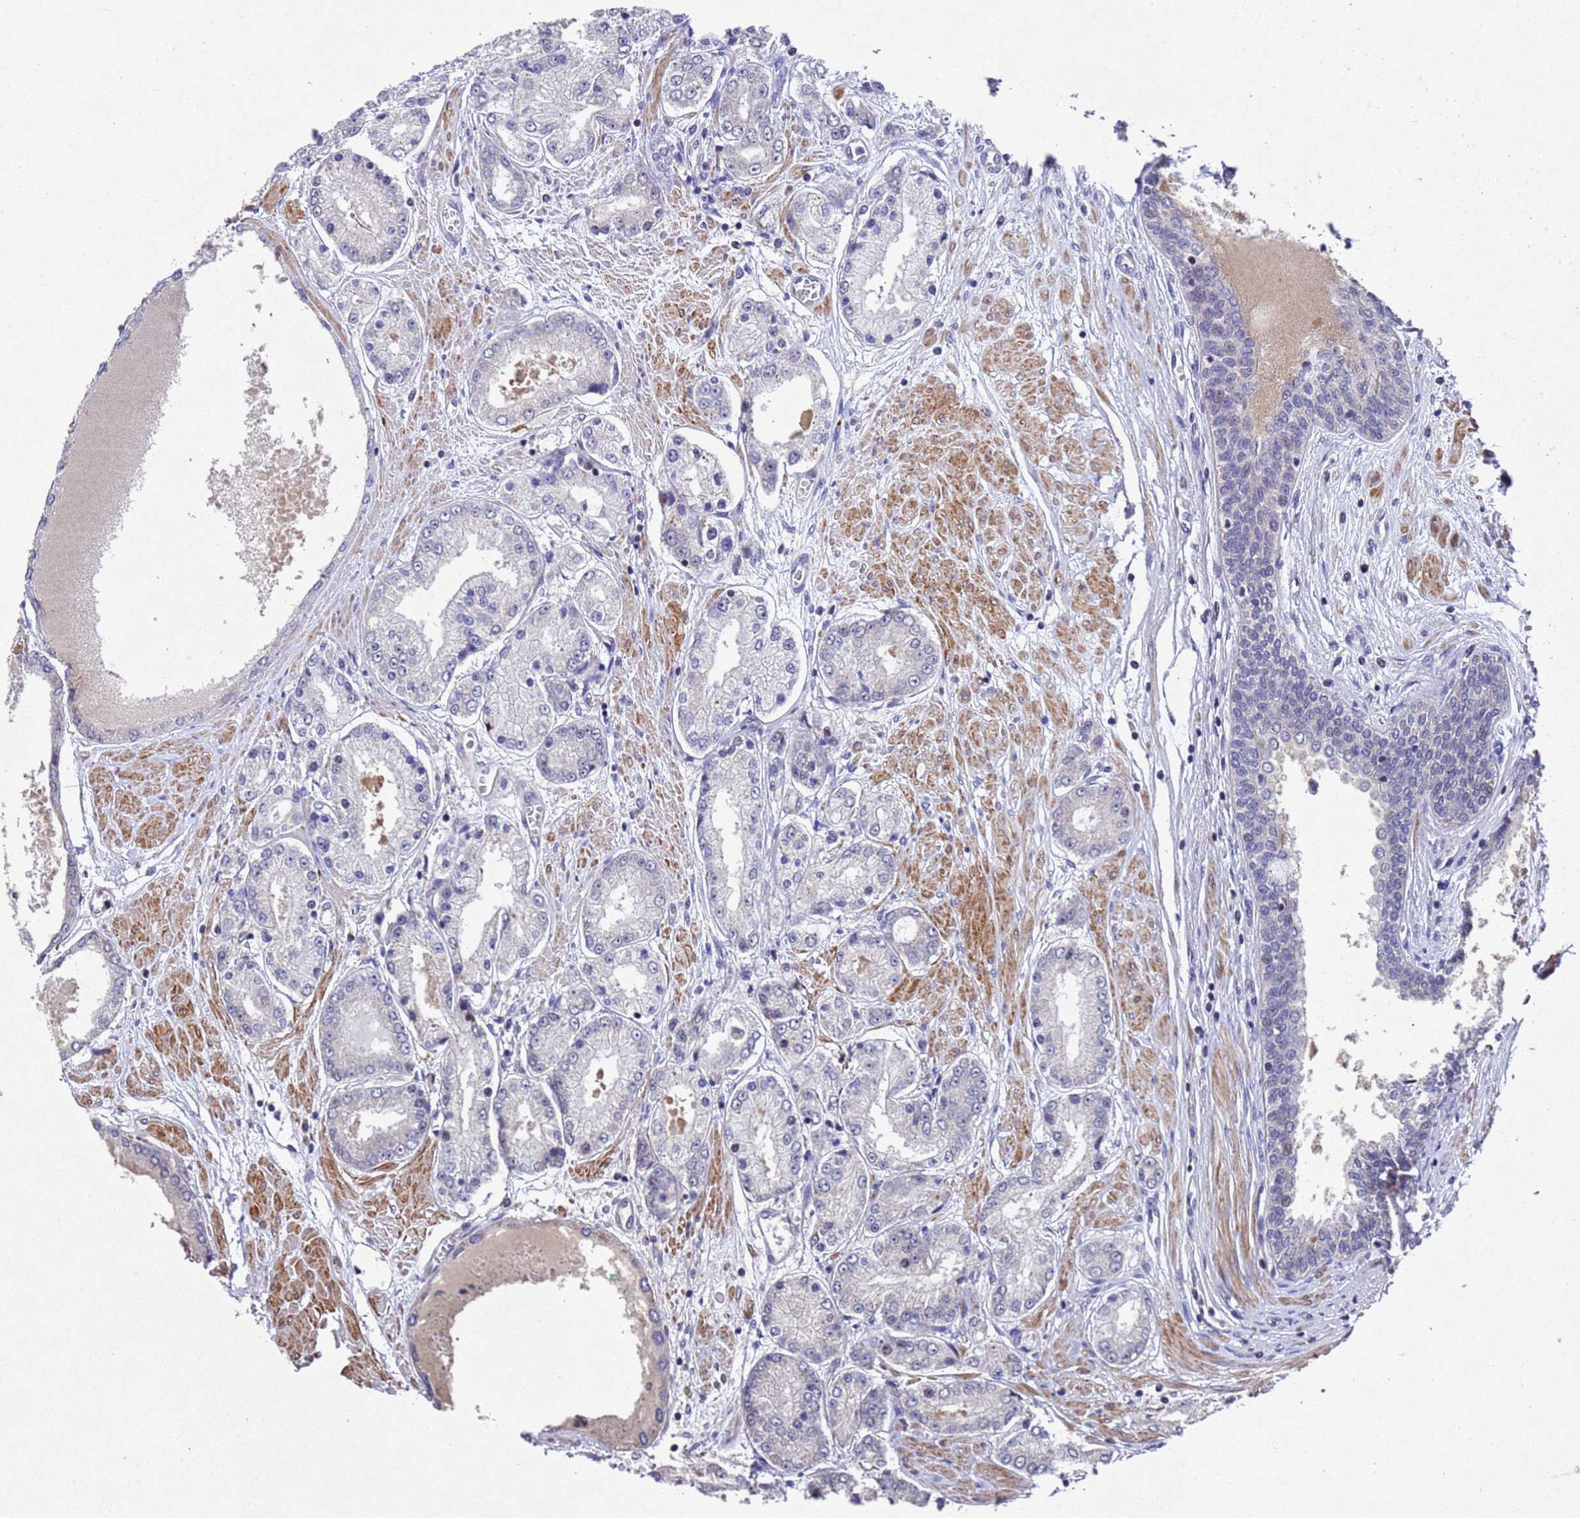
{"staining": {"intensity": "negative", "quantity": "none", "location": "none"}, "tissue": "prostate cancer", "cell_type": "Tumor cells", "image_type": "cancer", "snomed": [{"axis": "morphology", "description": "Adenocarcinoma, High grade"}, {"axis": "topography", "description": "Prostate"}], "caption": "The image demonstrates no staining of tumor cells in adenocarcinoma (high-grade) (prostate).", "gene": "TBK1", "patient": {"sex": "male", "age": 59}}